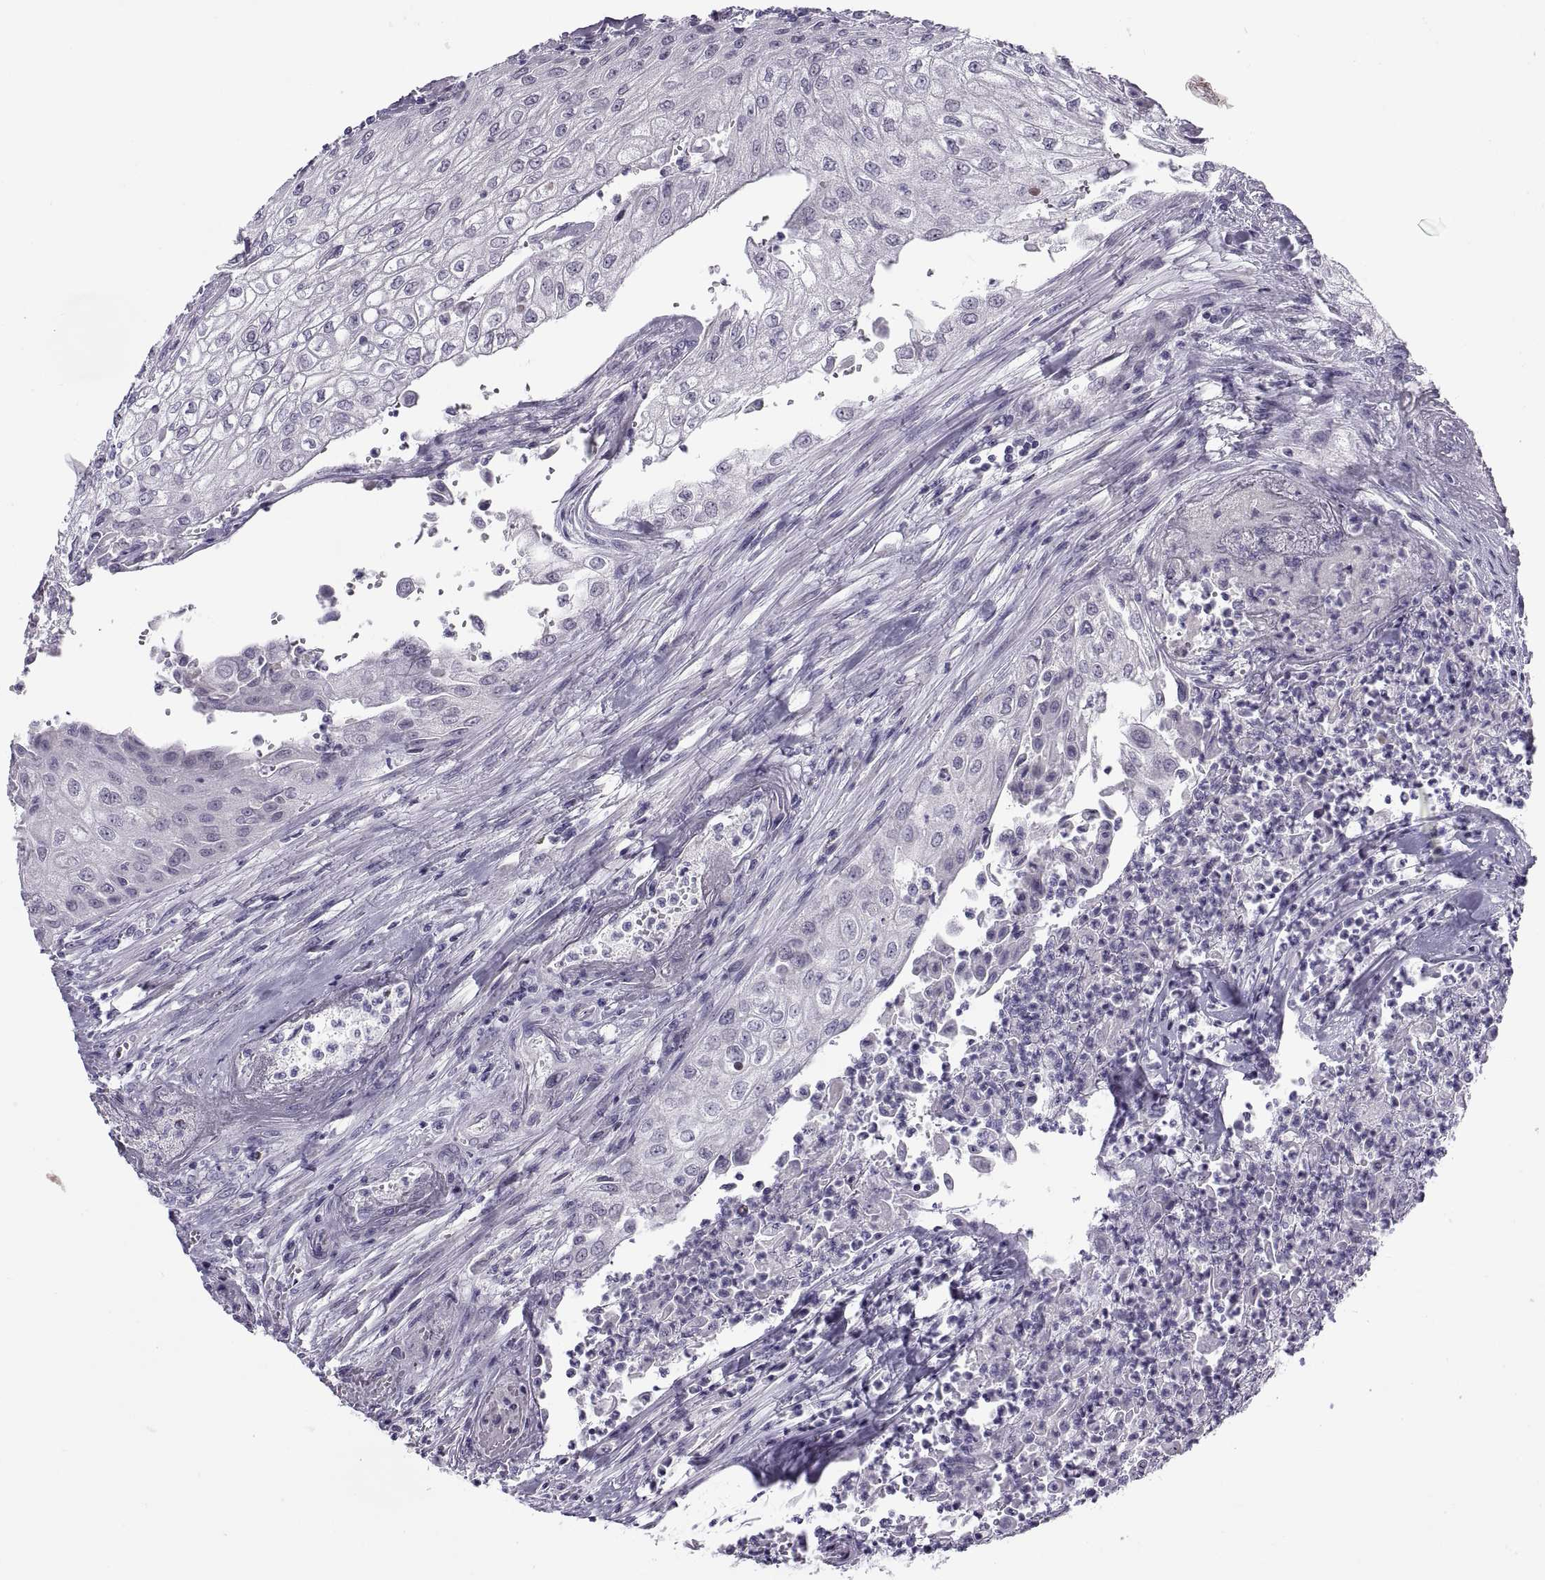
{"staining": {"intensity": "negative", "quantity": "none", "location": "none"}, "tissue": "urothelial cancer", "cell_type": "Tumor cells", "image_type": "cancer", "snomed": [{"axis": "morphology", "description": "Urothelial carcinoma, High grade"}, {"axis": "topography", "description": "Urinary bladder"}], "caption": "DAB immunohistochemical staining of human urothelial cancer shows no significant expression in tumor cells.", "gene": "MAGEB1", "patient": {"sex": "male", "age": 62}}